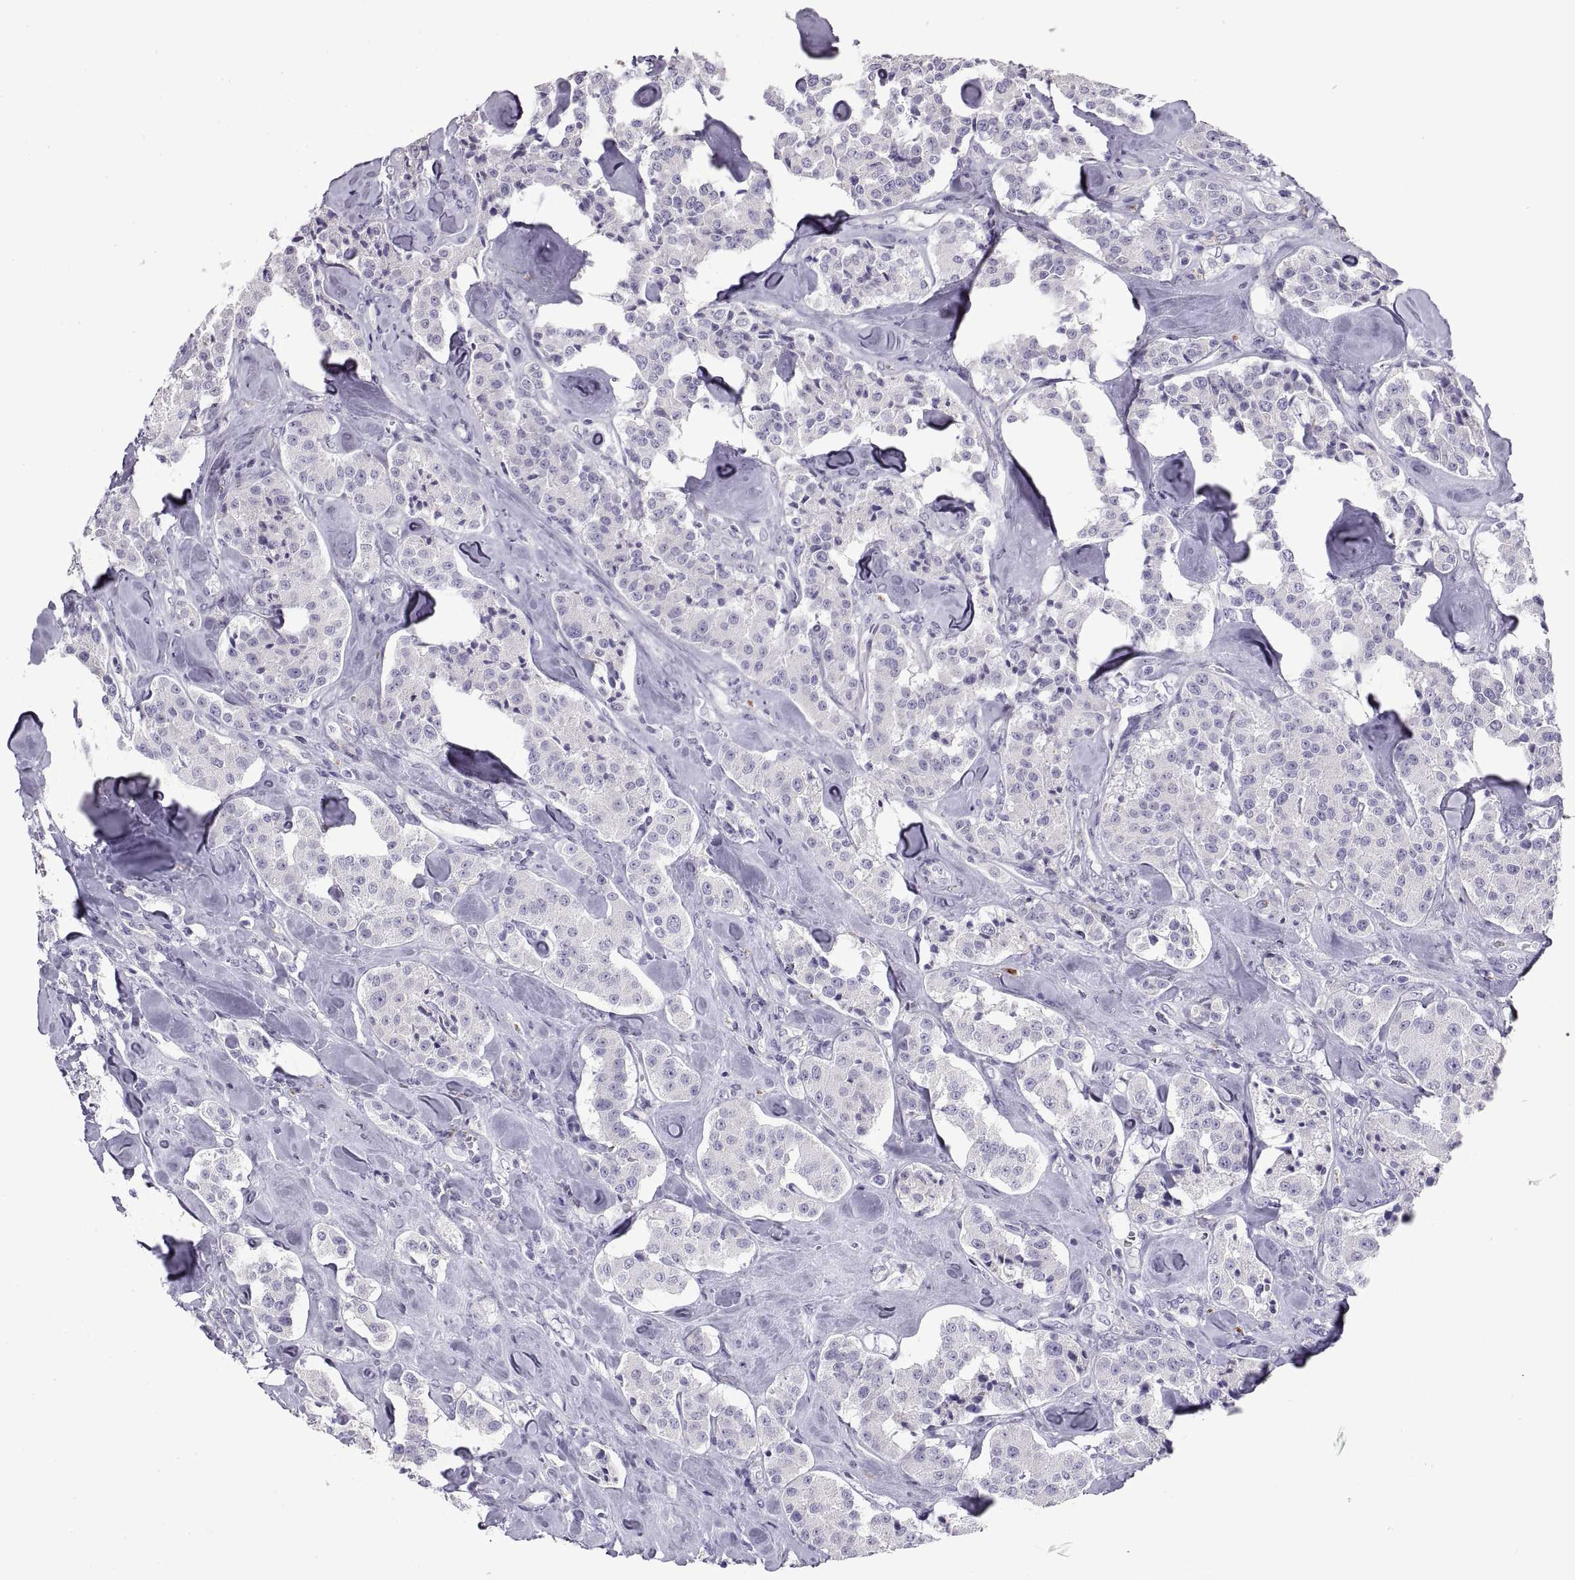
{"staining": {"intensity": "negative", "quantity": "none", "location": "none"}, "tissue": "carcinoid", "cell_type": "Tumor cells", "image_type": "cancer", "snomed": [{"axis": "morphology", "description": "Carcinoid, malignant, NOS"}, {"axis": "topography", "description": "Pancreas"}], "caption": "Micrograph shows no significant protein positivity in tumor cells of carcinoid.", "gene": "CRYBB3", "patient": {"sex": "male", "age": 41}}